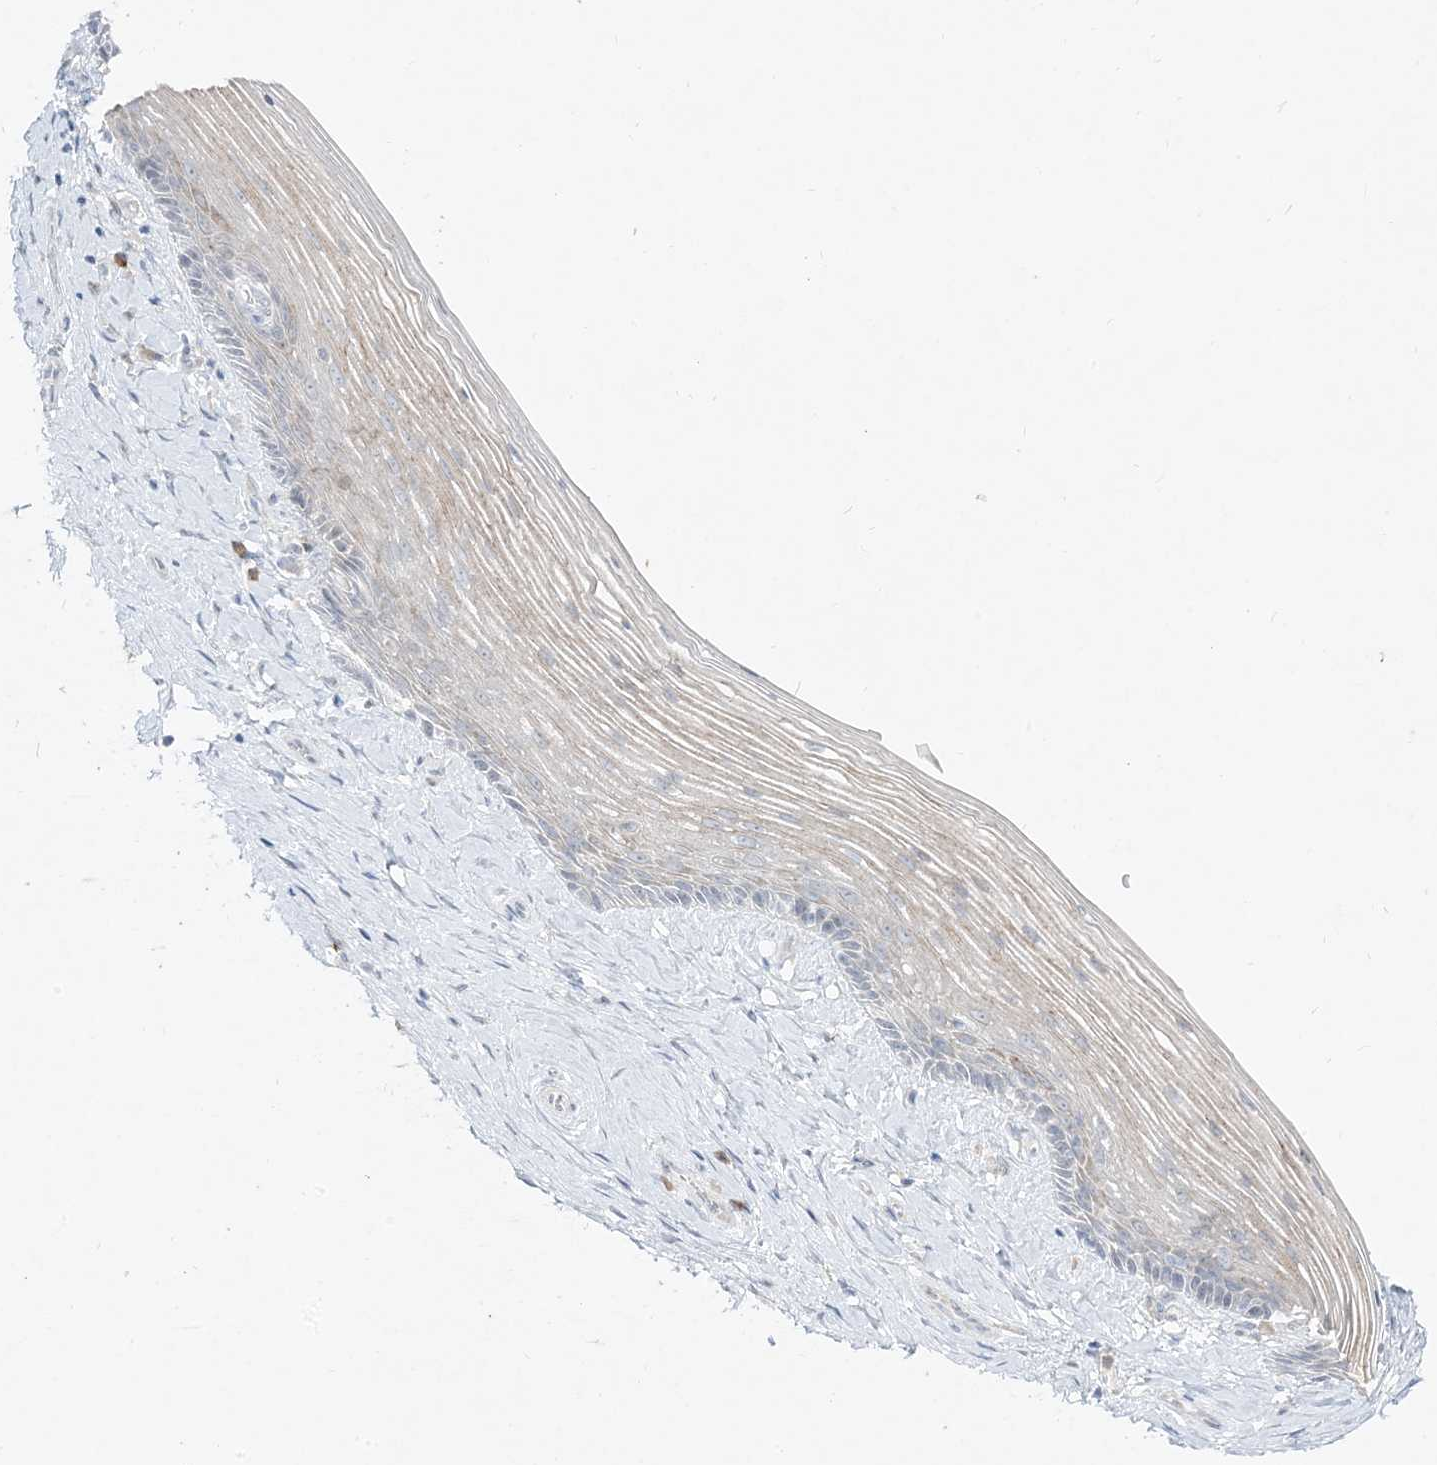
{"staining": {"intensity": "negative", "quantity": "none", "location": "none"}, "tissue": "vagina", "cell_type": "Squamous epithelial cells", "image_type": "normal", "snomed": [{"axis": "morphology", "description": "Normal tissue, NOS"}, {"axis": "topography", "description": "Vagina"}], "caption": "Squamous epithelial cells show no significant positivity in normal vagina.", "gene": "LOXL3", "patient": {"sex": "female", "age": 46}}